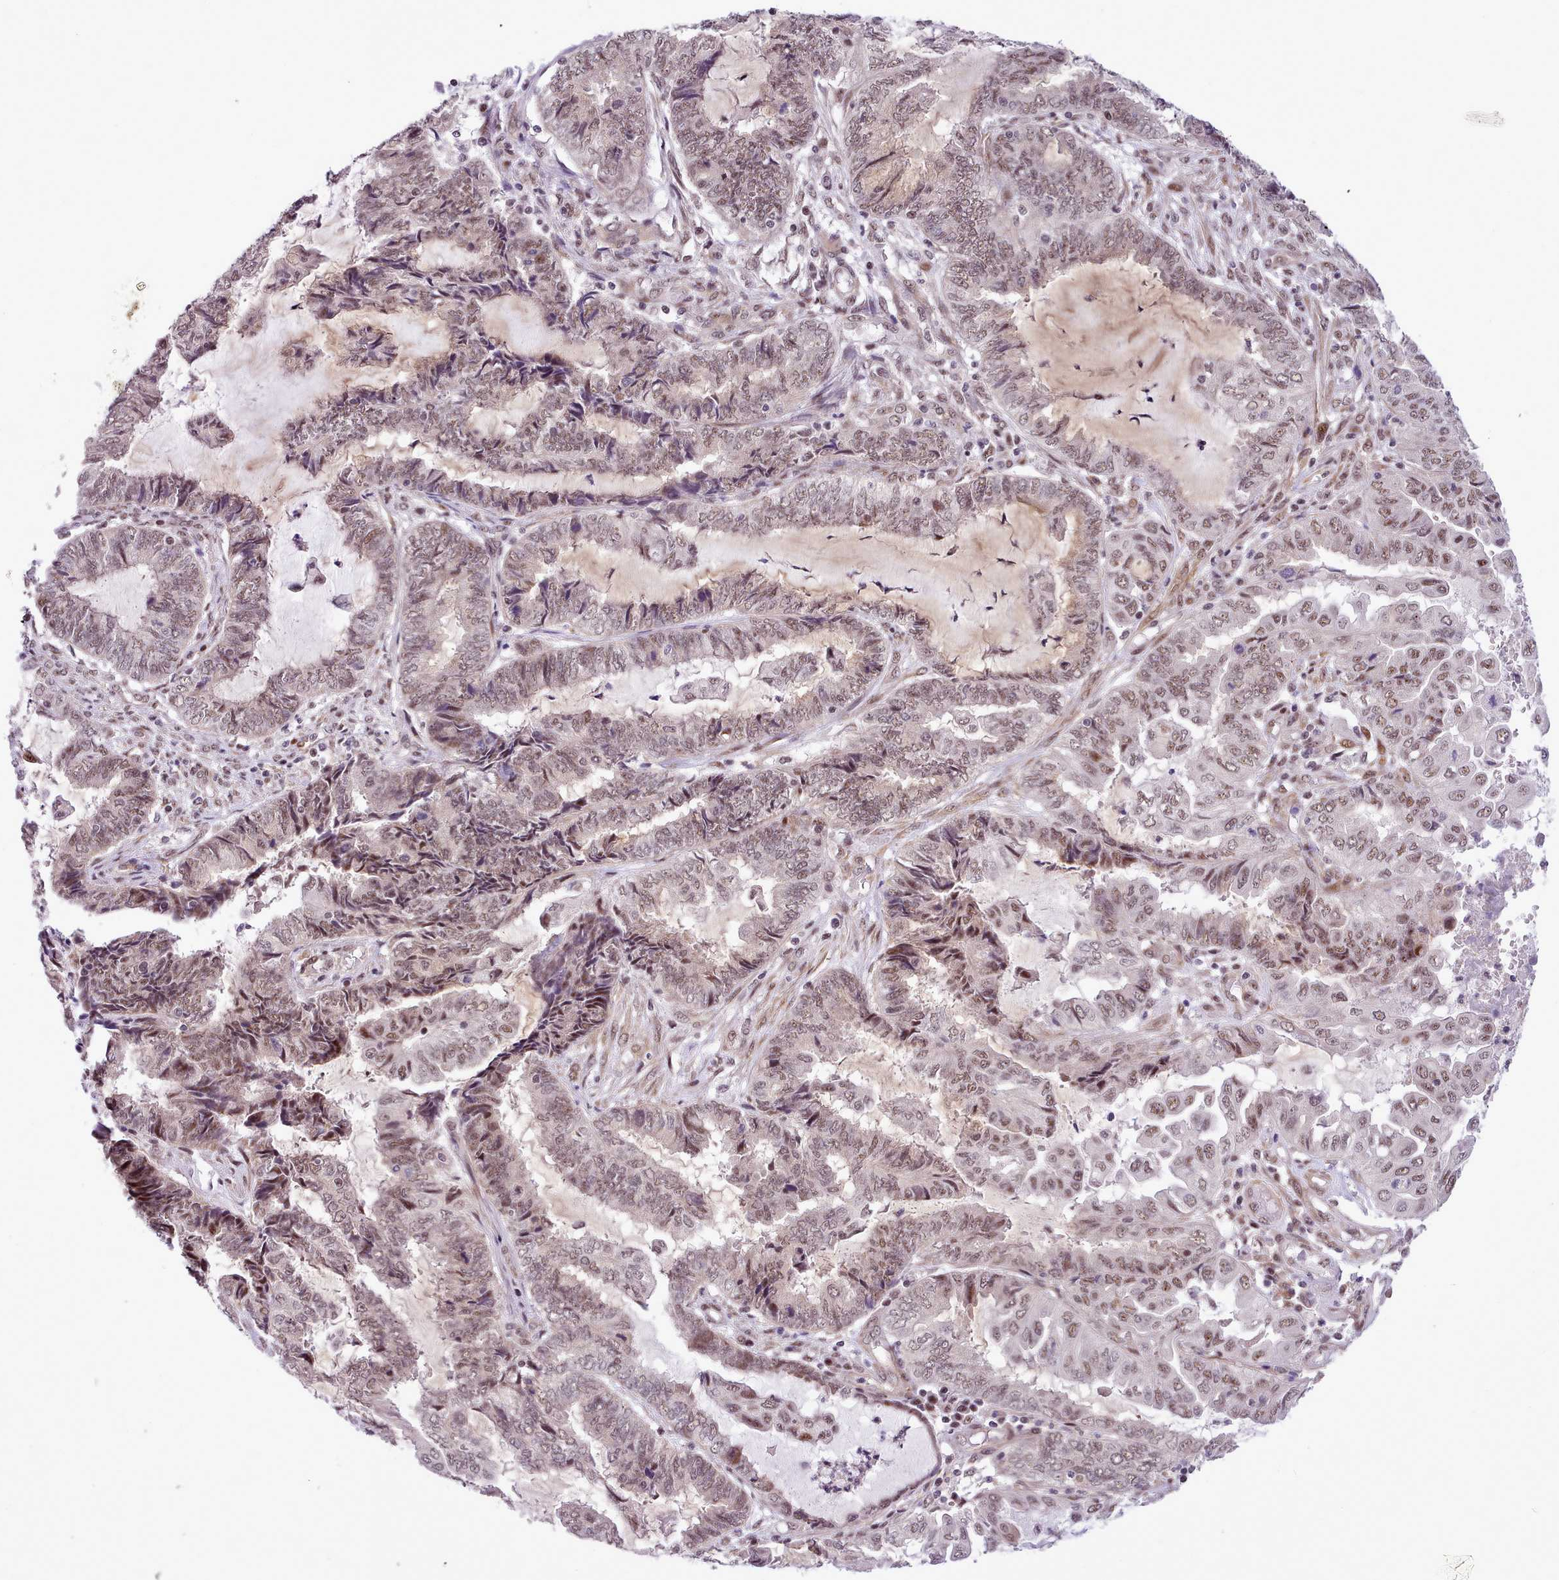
{"staining": {"intensity": "moderate", "quantity": ">75%", "location": "nuclear"}, "tissue": "endometrial cancer", "cell_type": "Tumor cells", "image_type": "cancer", "snomed": [{"axis": "morphology", "description": "Adenocarcinoma, NOS"}, {"axis": "topography", "description": "Uterus"}, {"axis": "topography", "description": "Endometrium"}], "caption": "Endometrial cancer (adenocarcinoma) stained with IHC exhibits moderate nuclear expression in approximately >75% of tumor cells.", "gene": "HOXB7", "patient": {"sex": "female", "age": 70}}